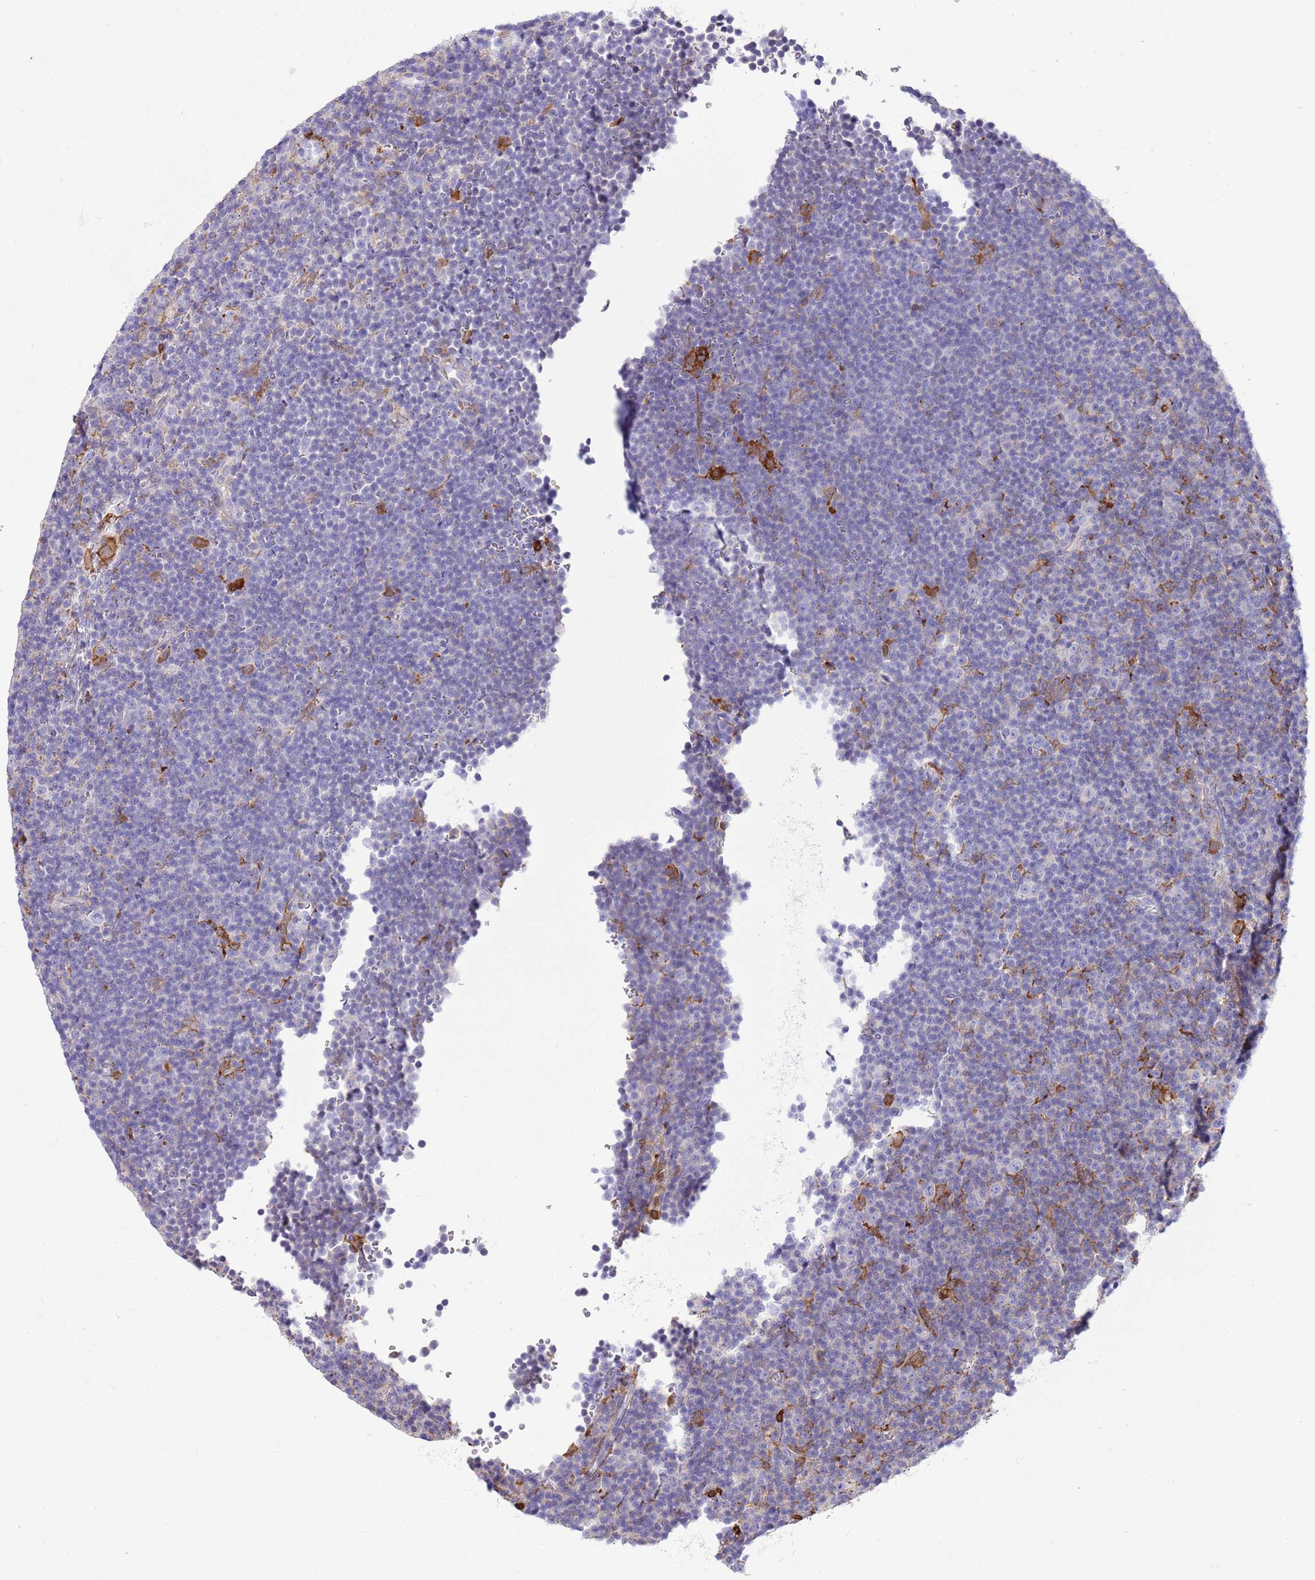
{"staining": {"intensity": "negative", "quantity": "none", "location": "none"}, "tissue": "lymphoma", "cell_type": "Tumor cells", "image_type": "cancer", "snomed": [{"axis": "morphology", "description": "Malignant lymphoma, non-Hodgkin's type, Low grade"}, {"axis": "topography", "description": "Lymph node"}], "caption": "This histopathology image is of malignant lymphoma, non-Hodgkin's type (low-grade) stained with IHC to label a protein in brown with the nuclei are counter-stained blue. There is no expression in tumor cells.", "gene": "EFHD2", "patient": {"sex": "female", "age": 67}}